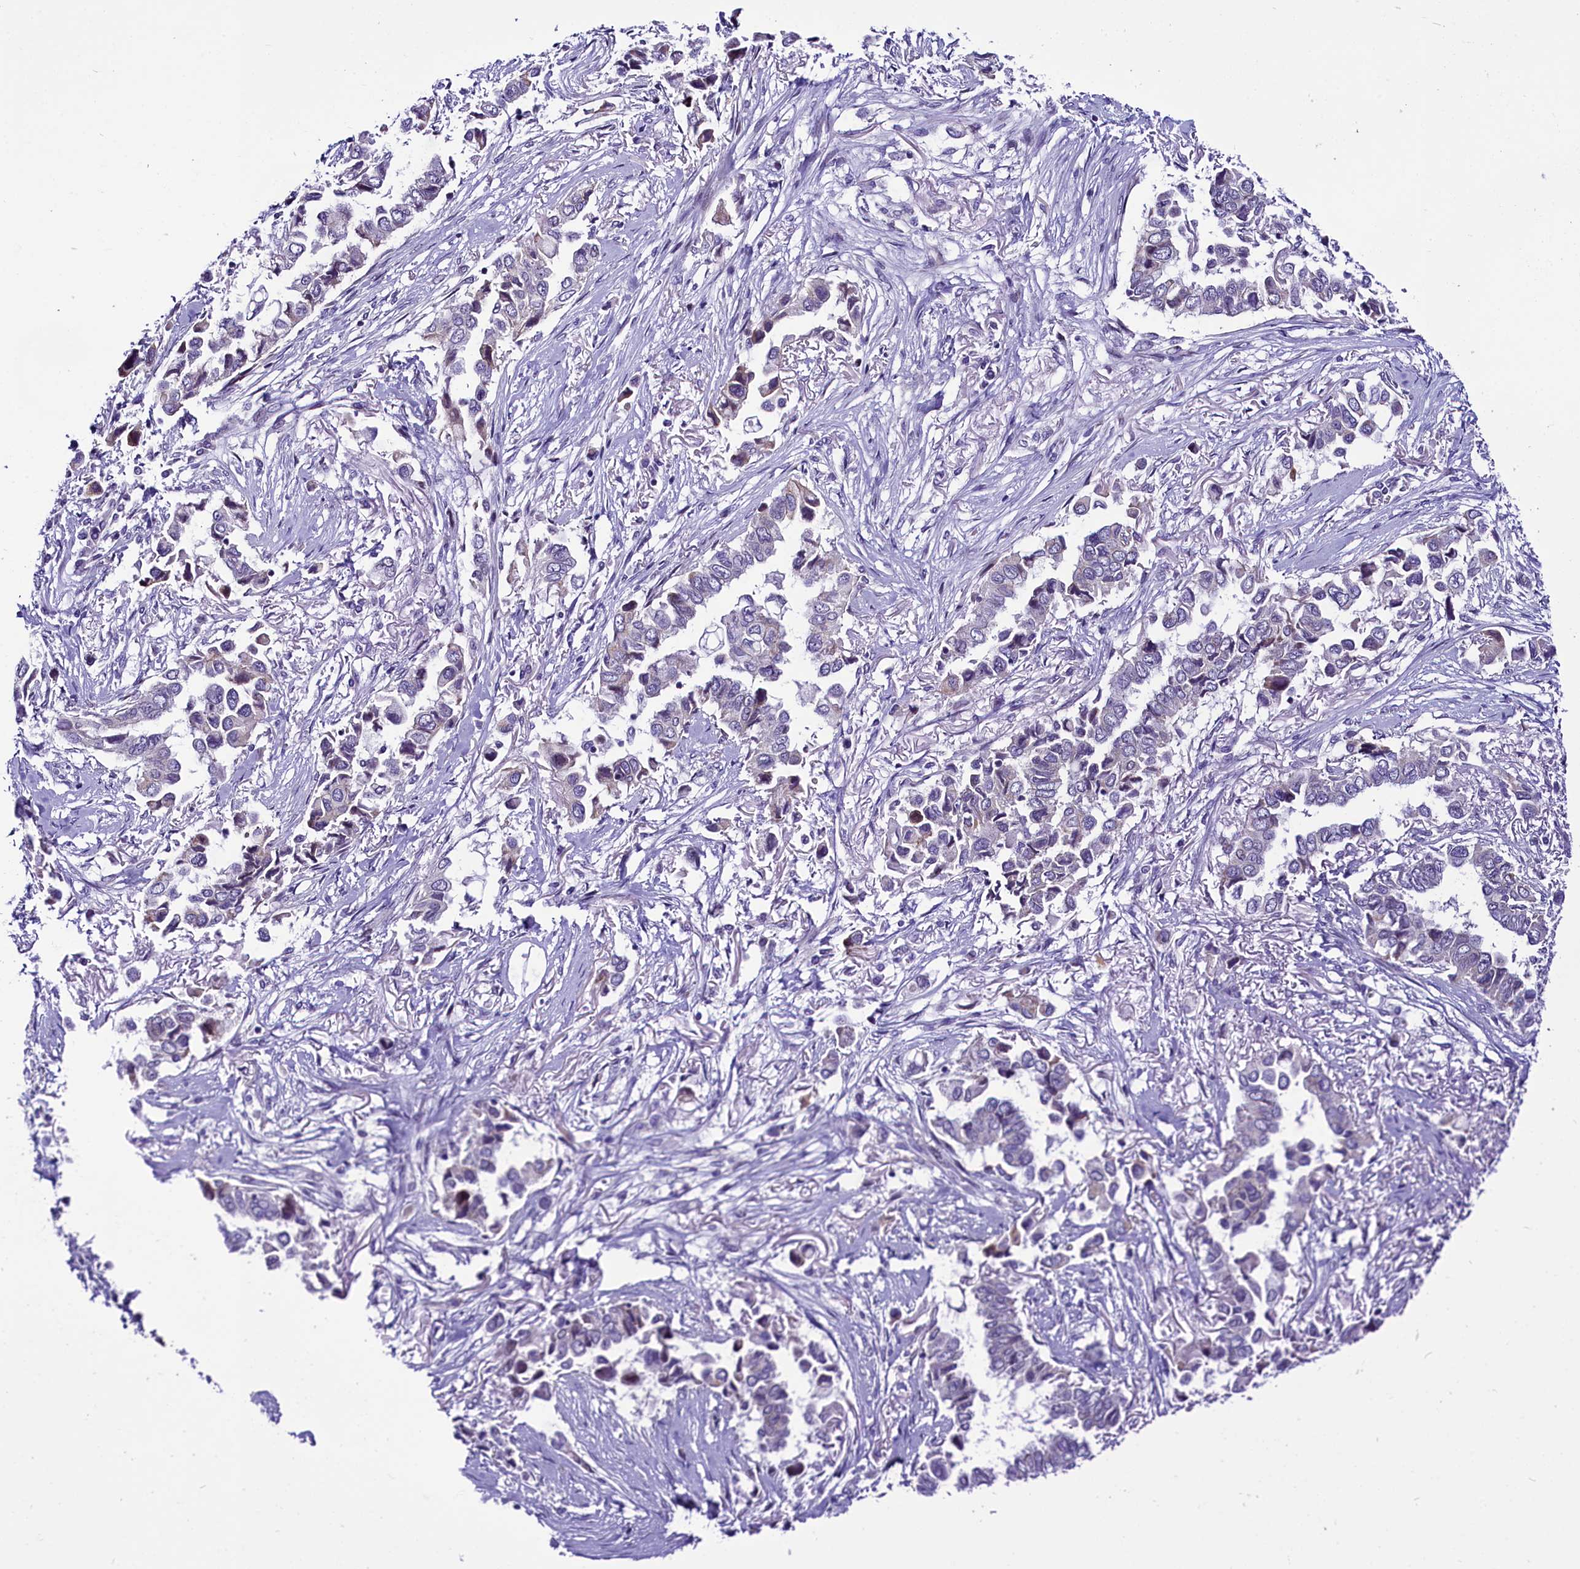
{"staining": {"intensity": "negative", "quantity": "none", "location": "none"}, "tissue": "lung cancer", "cell_type": "Tumor cells", "image_type": "cancer", "snomed": [{"axis": "morphology", "description": "Adenocarcinoma, NOS"}, {"axis": "topography", "description": "Lung"}], "caption": "Micrograph shows no protein positivity in tumor cells of adenocarcinoma (lung) tissue.", "gene": "CCDC106", "patient": {"sex": "female", "age": 76}}